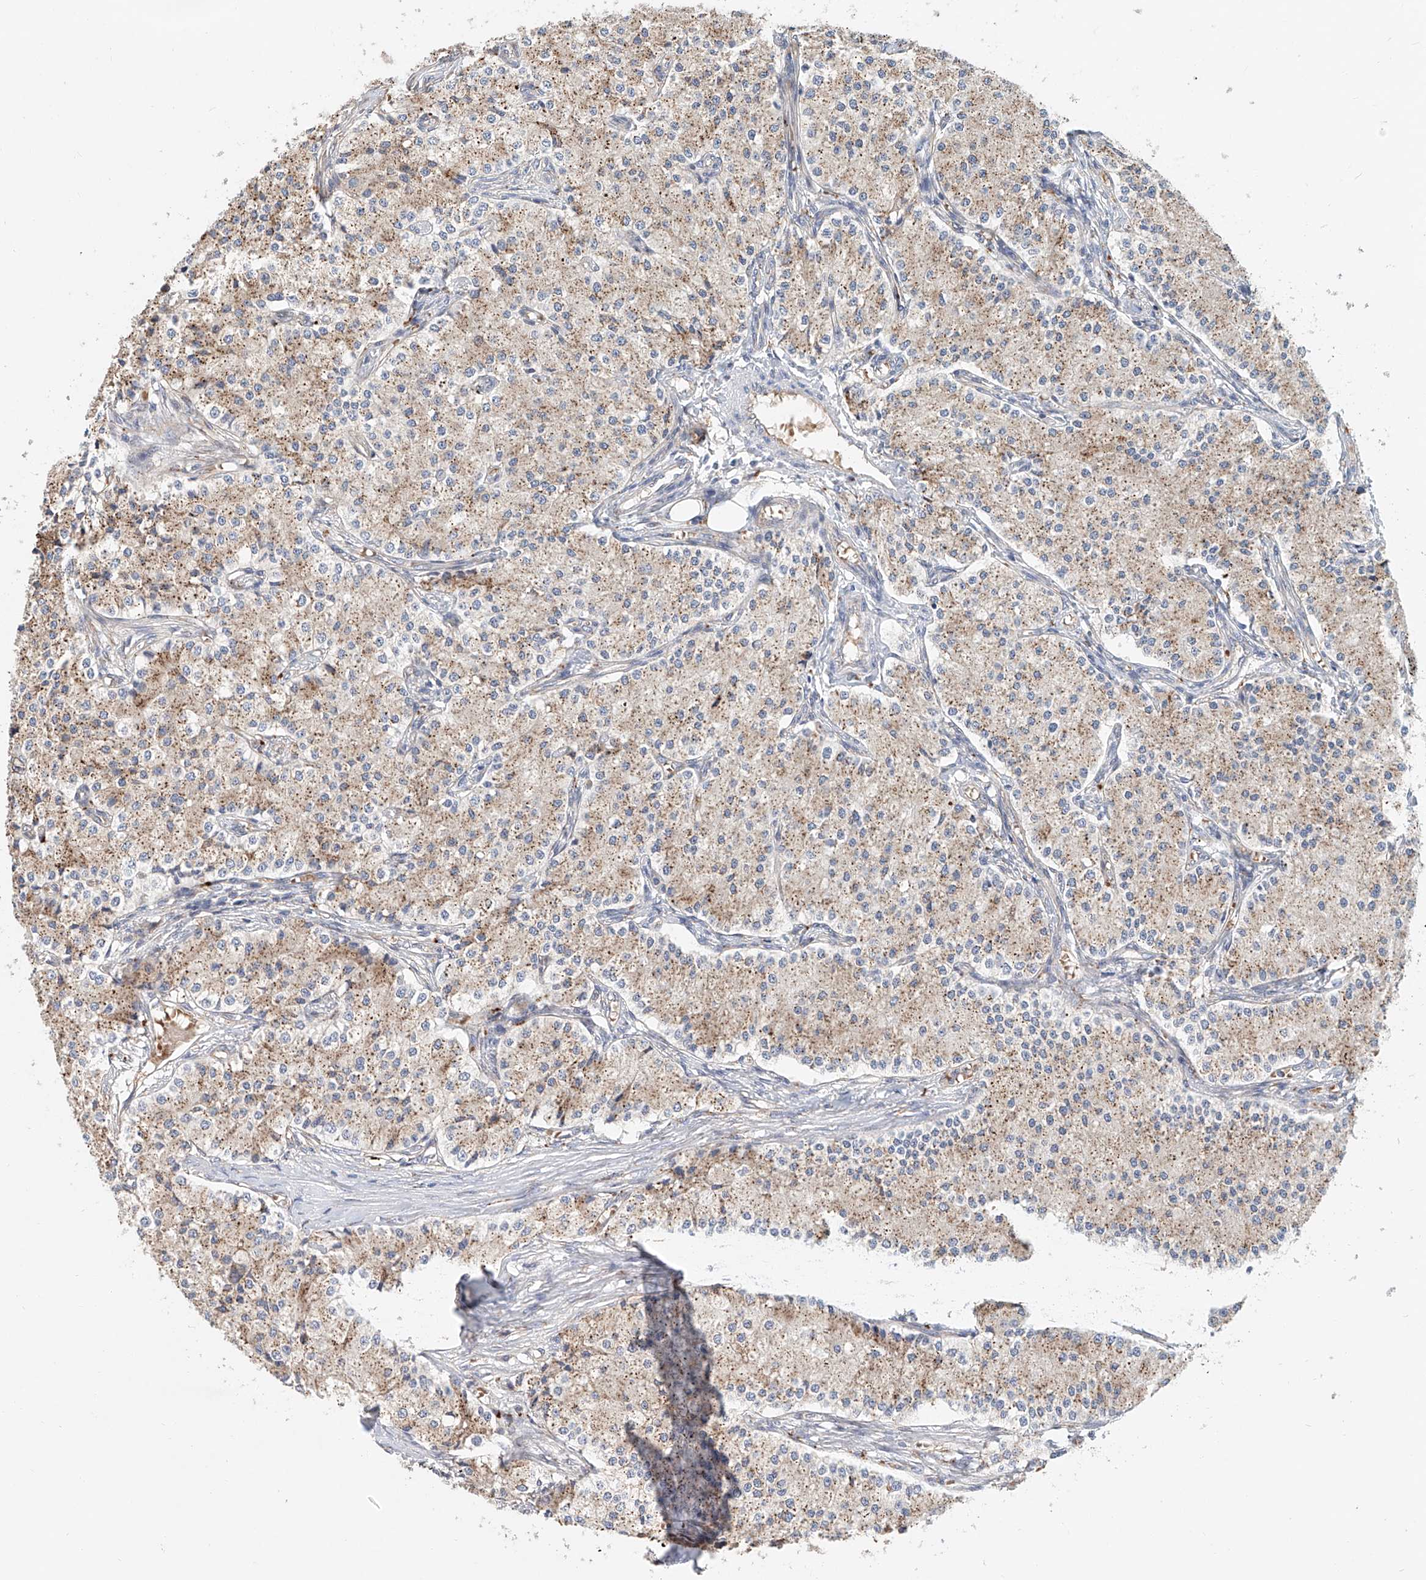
{"staining": {"intensity": "weak", "quantity": ">75%", "location": "cytoplasmic/membranous"}, "tissue": "carcinoid", "cell_type": "Tumor cells", "image_type": "cancer", "snomed": [{"axis": "morphology", "description": "Carcinoid, malignant, NOS"}, {"axis": "topography", "description": "Colon"}], "caption": "Carcinoid stained for a protein demonstrates weak cytoplasmic/membranous positivity in tumor cells. Nuclei are stained in blue.", "gene": "HGSNAT", "patient": {"sex": "female", "age": 52}}